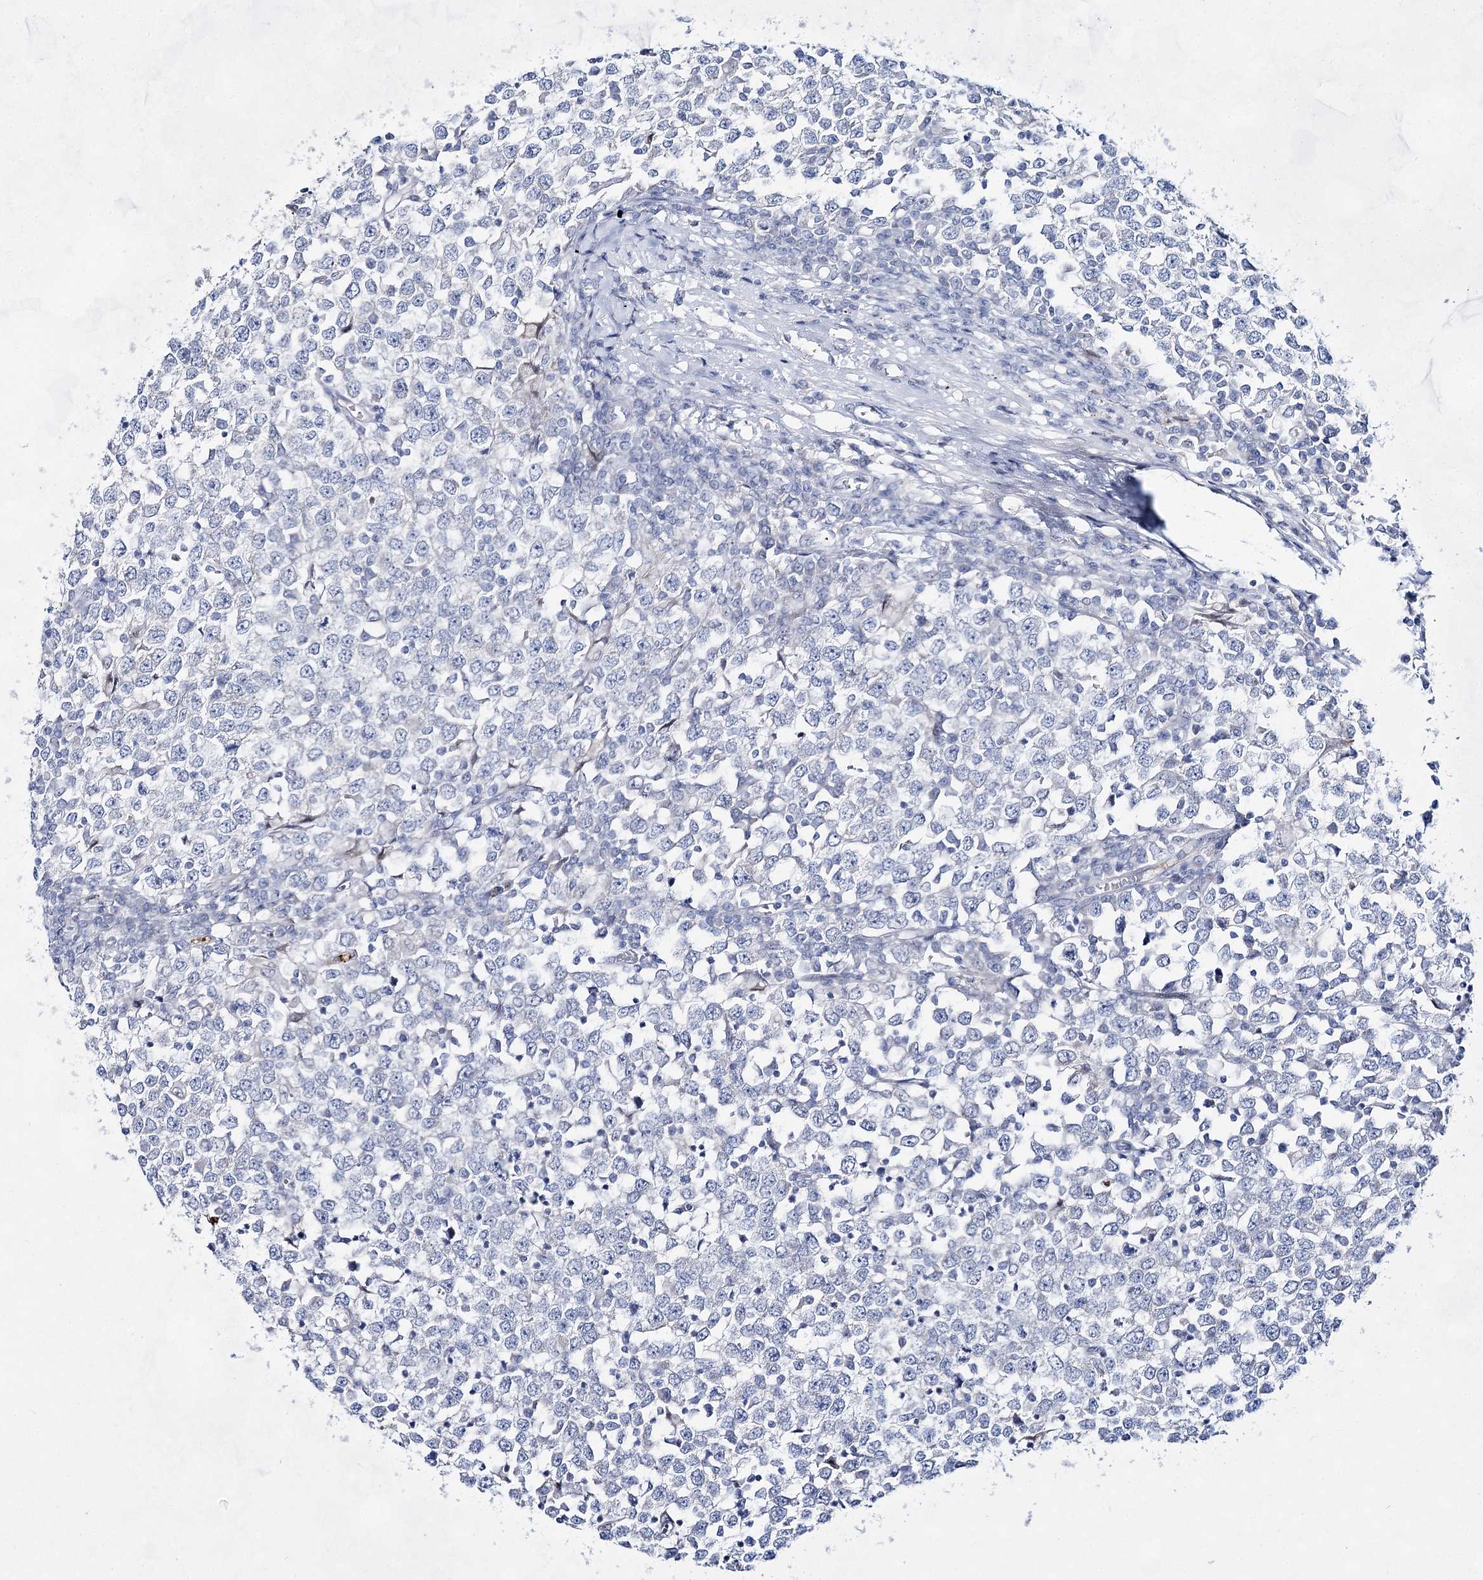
{"staining": {"intensity": "negative", "quantity": "none", "location": "none"}, "tissue": "testis cancer", "cell_type": "Tumor cells", "image_type": "cancer", "snomed": [{"axis": "morphology", "description": "Seminoma, NOS"}, {"axis": "topography", "description": "Testis"}], "caption": "Histopathology image shows no significant protein expression in tumor cells of testis seminoma.", "gene": "BPHL", "patient": {"sex": "male", "age": 65}}